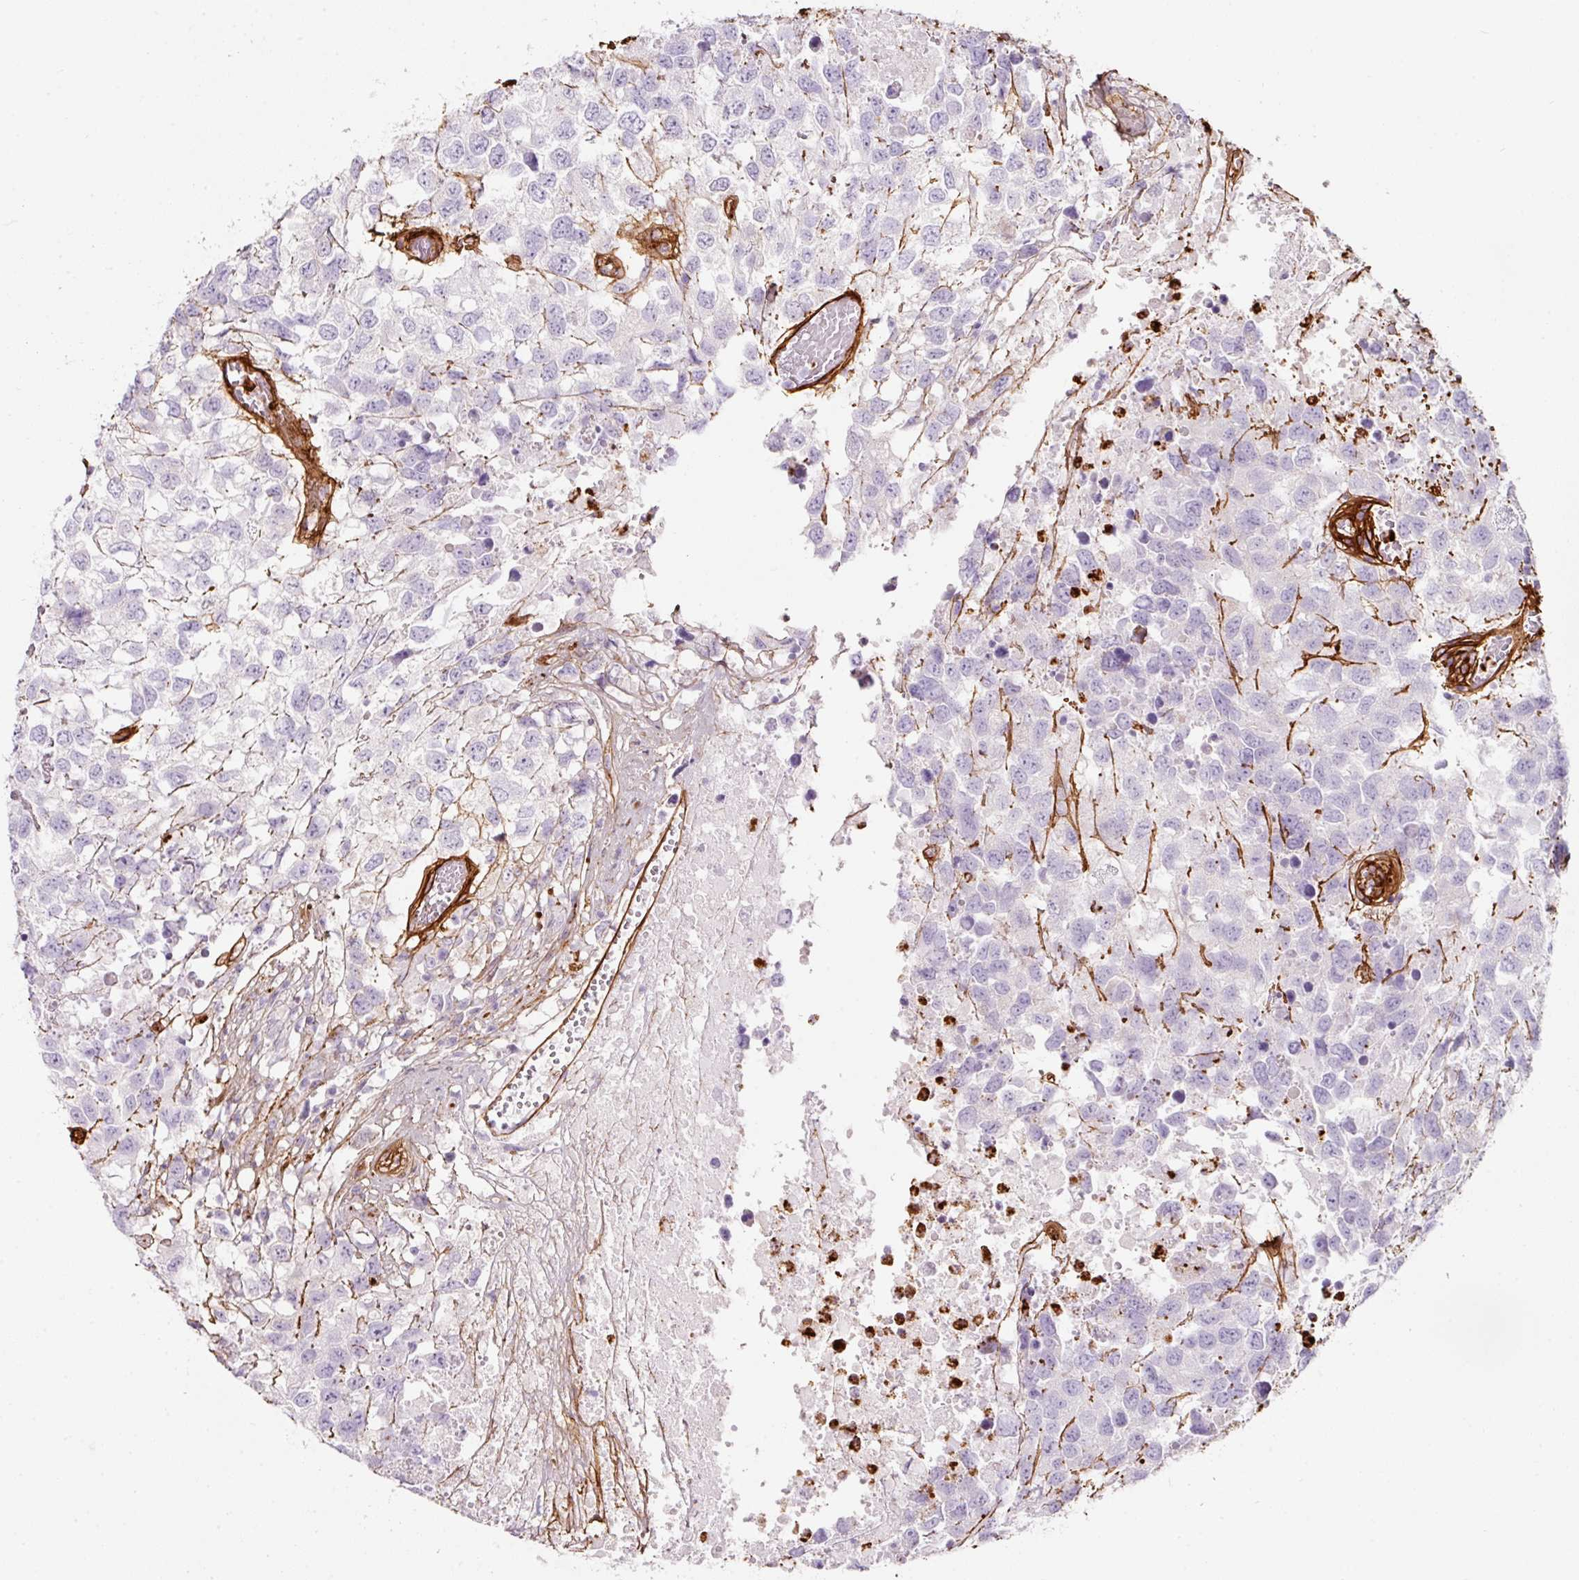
{"staining": {"intensity": "negative", "quantity": "none", "location": "none"}, "tissue": "testis cancer", "cell_type": "Tumor cells", "image_type": "cancer", "snomed": [{"axis": "morphology", "description": "Carcinoma, Embryonal, NOS"}, {"axis": "topography", "description": "Testis"}], "caption": "High magnification brightfield microscopy of testis embryonal carcinoma stained with DAB (brown) and counterstained with hematoxylin (blue): tumor cells show no significant staining.", "gene": "LOXL4", "patient": {"sex": "male", "age": 83}}